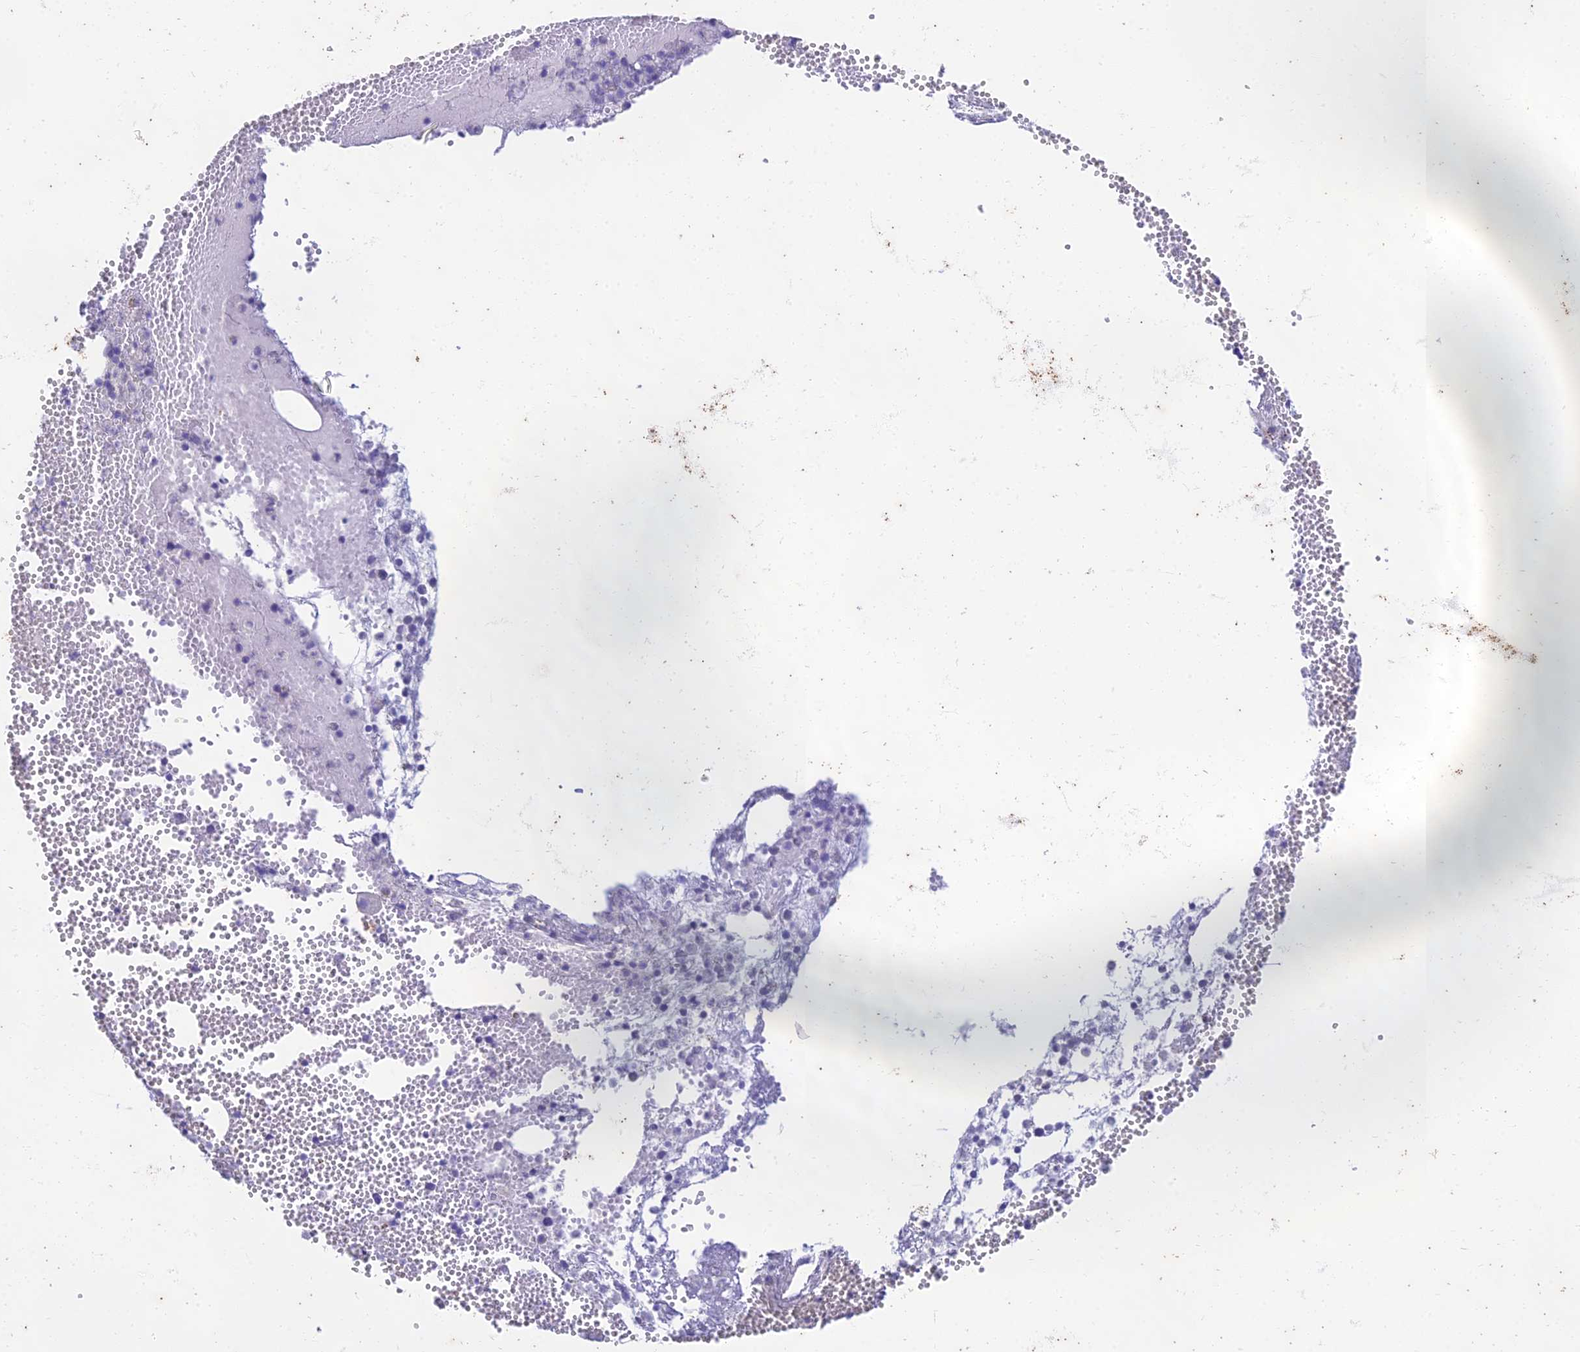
{"staining": {"intensity": "negative", "quantity": "none", "location": "none"}, "tissue": "bone marrow", "cell_type": "Hematopoietic cells", "image_type": "normal", "snomed": [{"axis": "morphology", "description": "Normal tissue, NOS"}, {"axis": "topography", "description": "Bone marrow"}], "caption": "A high-resolution photomicrograph shows immunohistochemistry (IHC) staining of unremarkable bone marrow, which demonstrates no significant expression in hematopoietic cells. (DAB immunohistochemistry visualized using brightfield microscopy, high magnification).", "gene": "PTCD2", "patient": {"sex": "female", "age": 77}}